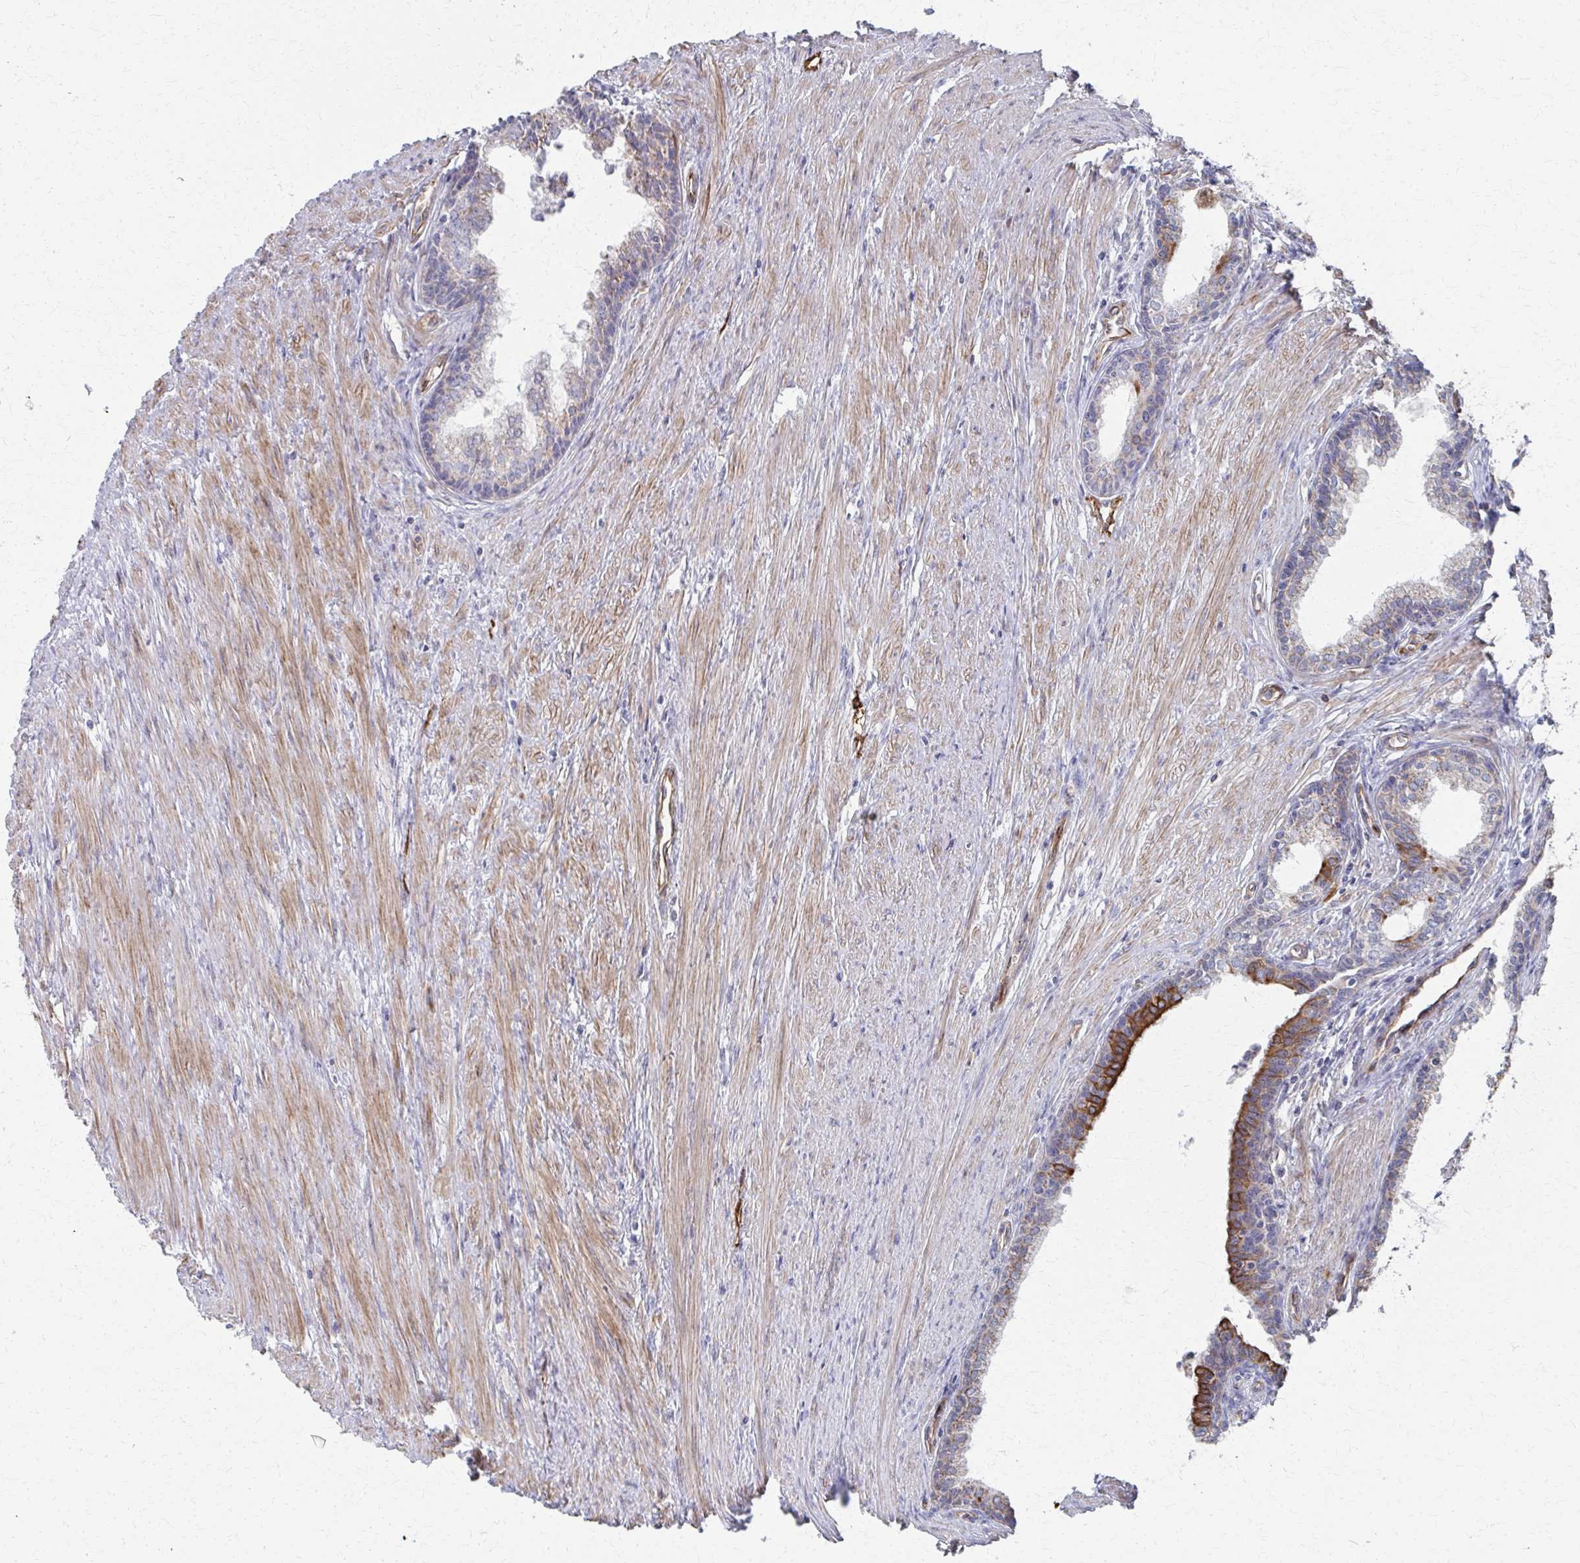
{"staining": {"intensity": "moderate", "quantity": "25%-75%", "location": "cytoplasmic/membranous"}, "tissue": "prostate cancer", "cell_type": "Tumor cells", "image_type": "cancer", "snomed": [{"axis": "morphology", "description": "Adenocarcinoma, High grade"}, {"axis": "topography", "description": "Prostate"}], "caption": "Protein analysis of prostate adenocarcinoma (high-grade) tissue displays moderate cytoplasmic/membranous expression in about 25%-75% of tumor cells.", "gene": "FAHD1", "patient": {"sex": "male", "age": 68}}